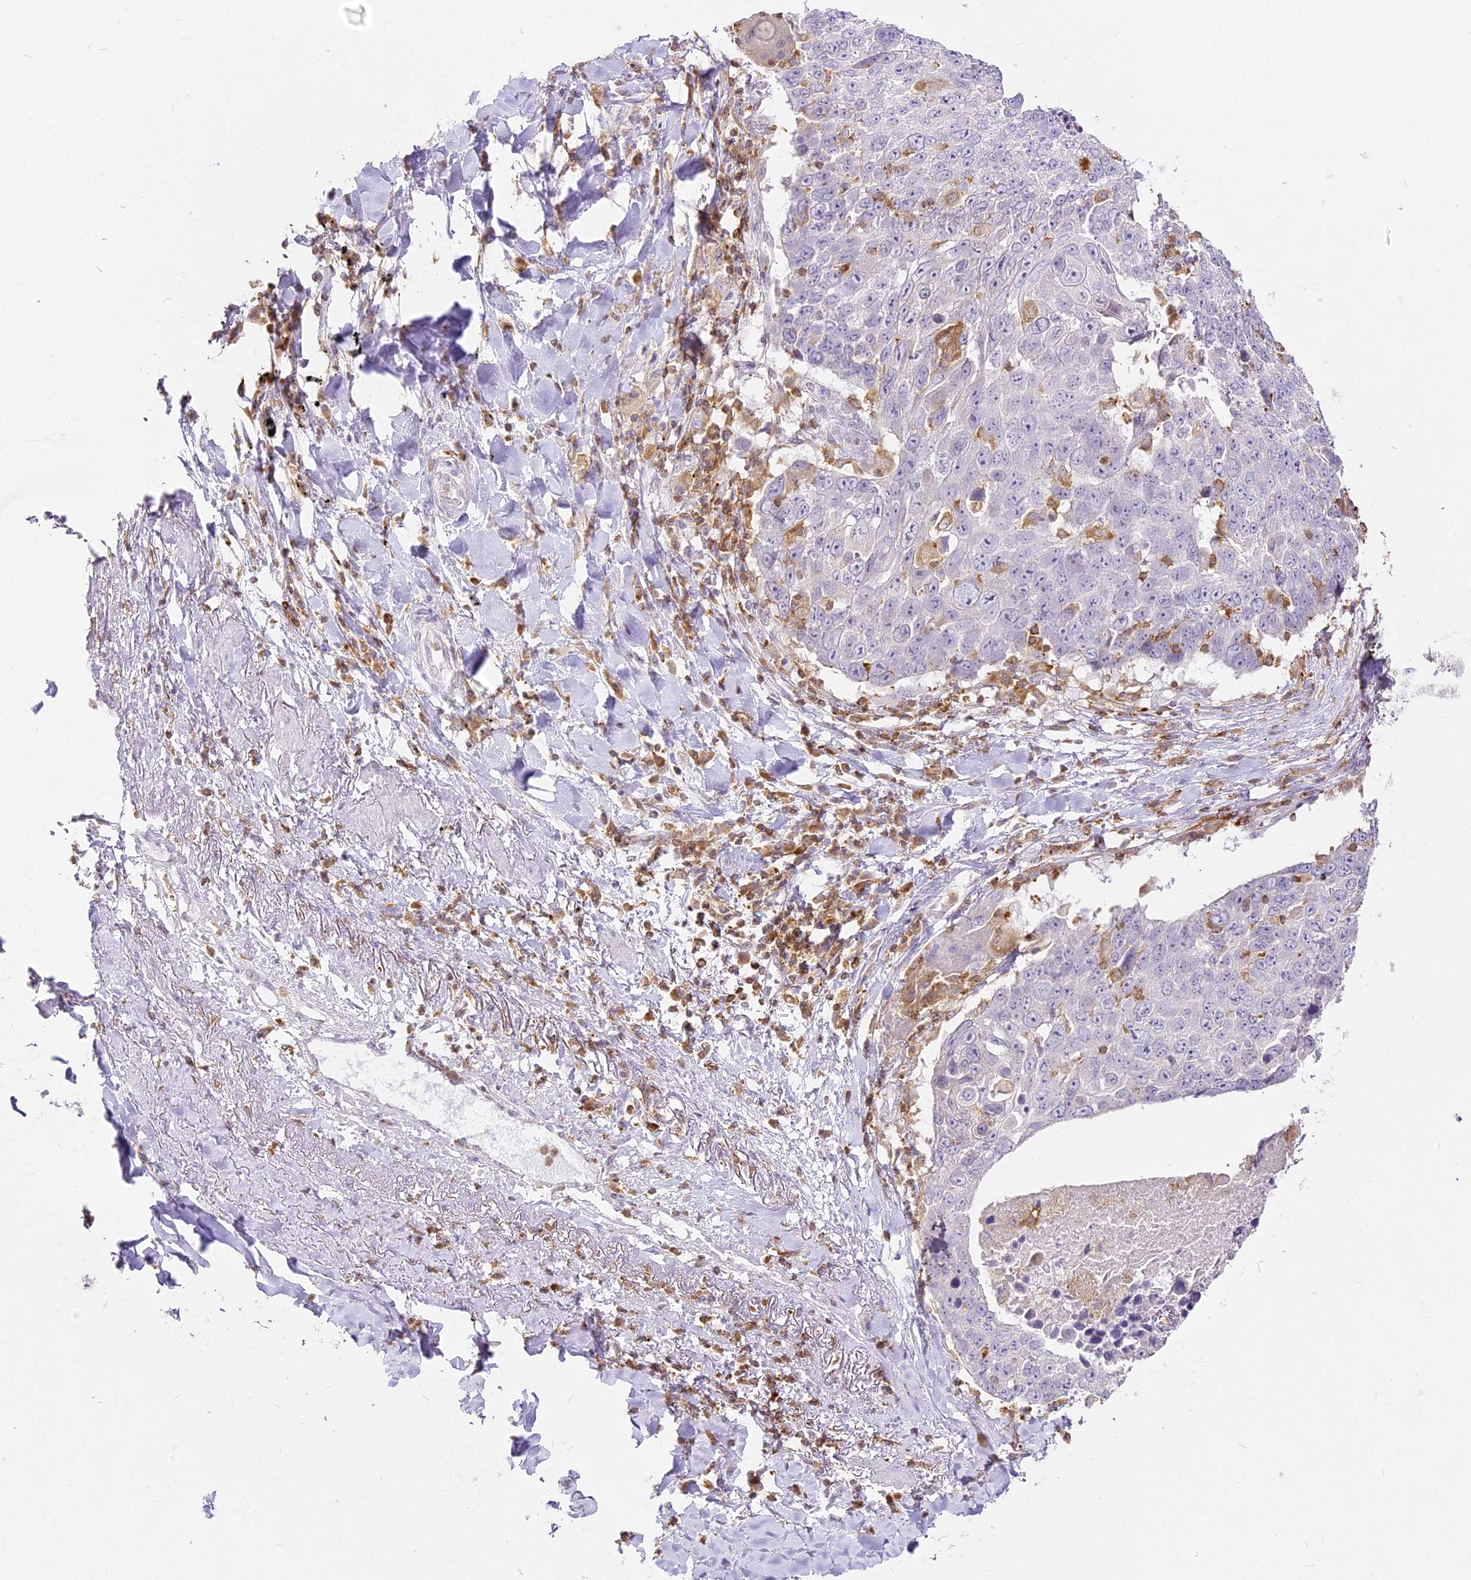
{"staining": {"intensity": "negative", "quantity": "none", "location": "none"}, "tissue": "lung cancer", "cell_type": "Tumor cells", "image_type": "cancer", "snomed": [{"axis": "morphology", "description": "Squamous cell carcinoma, NOS"}, {"axis": "topography", "description": "Lung"}], "caption": "Immunohistochemical staining of human squamous cell carcinoma (lung) demonstrates no significant positivity in tumor cells. Nuclei are stained in blue.", "gene": "DOCK2", "patient": {"sex": "male", "age": 66}}